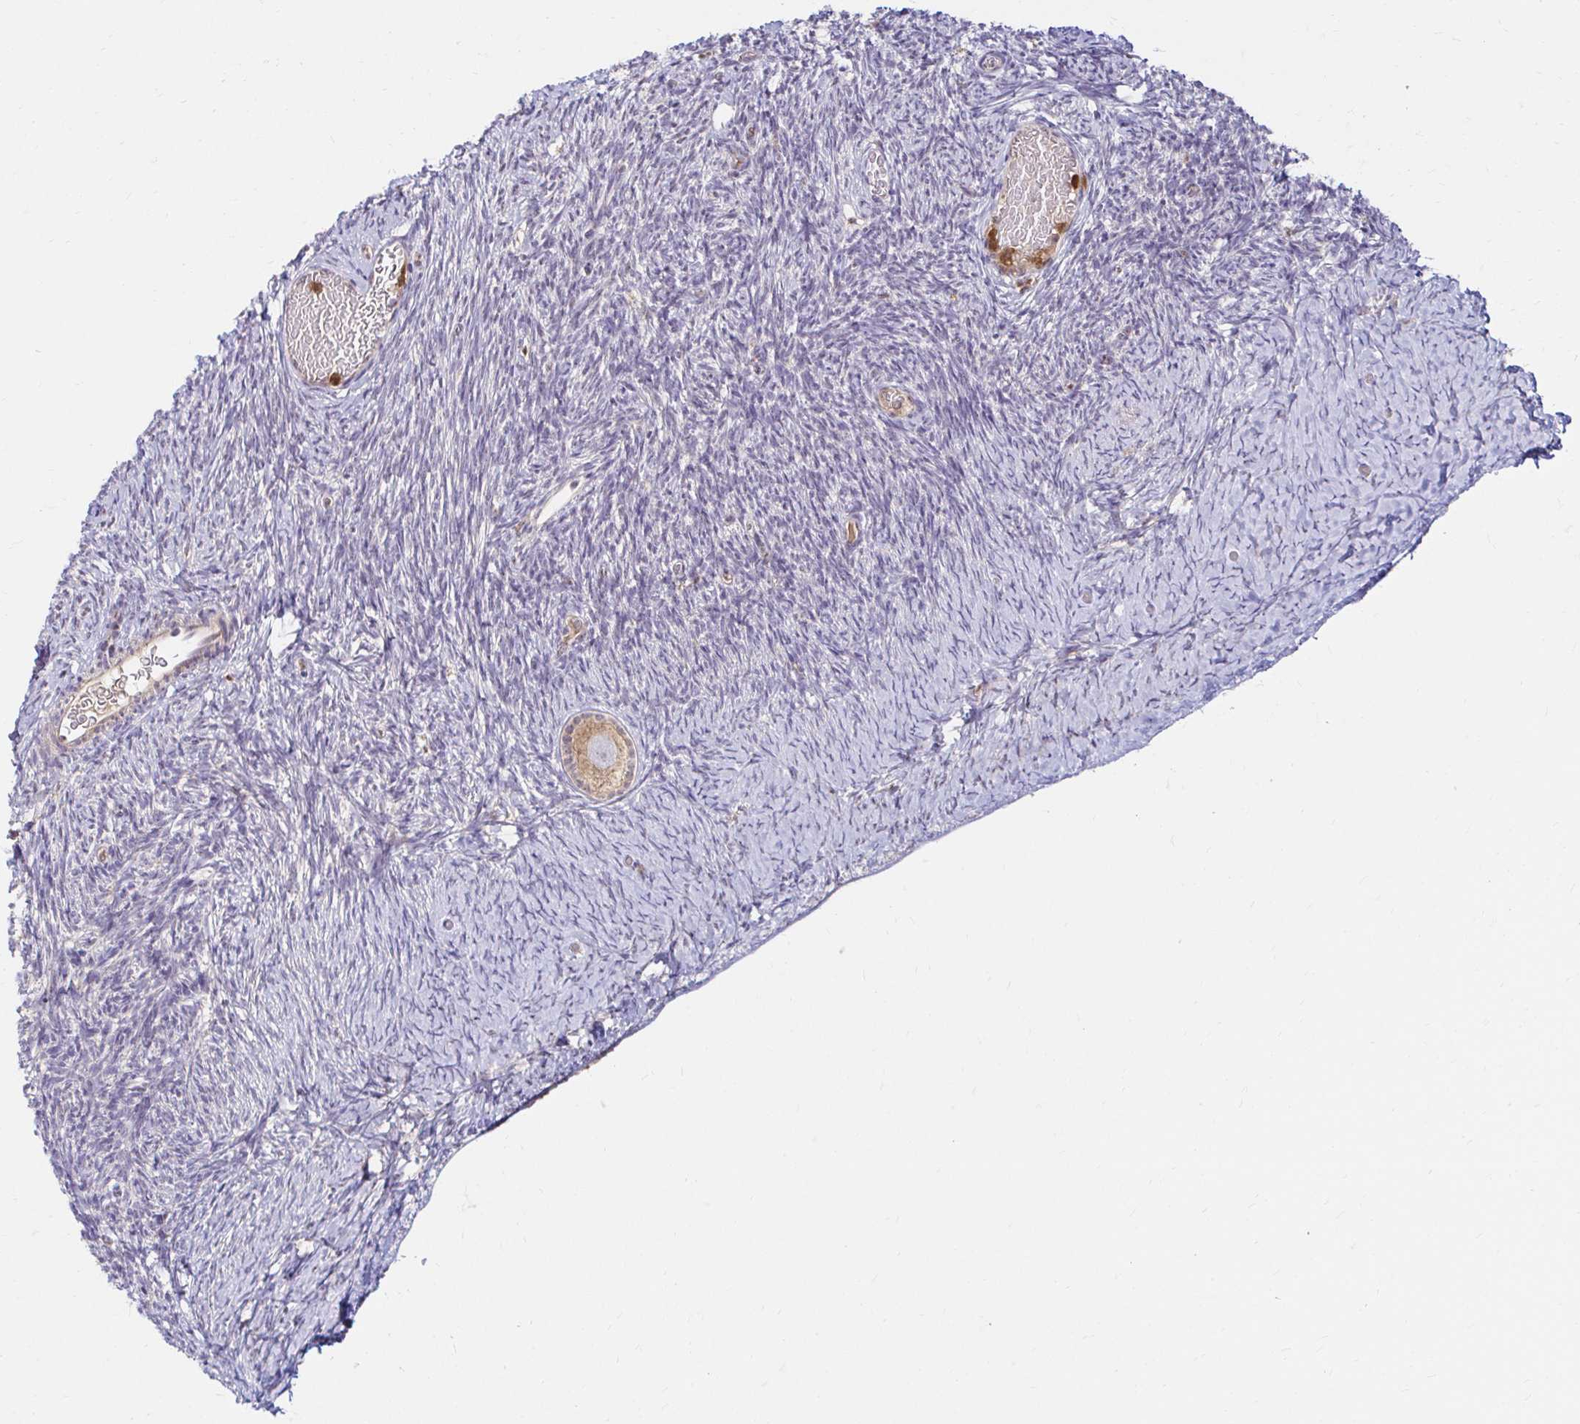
{"staining": {"intensity": "weak", "quantity": ">75%", "location": "cytoplasmic/membranous"}, "tissue": "ovary", "cell_type": "Follicle cells", "image_type": "normal", "snomed": [{"axis": "morphology", "description": "Normal tissue, NOS"}, {"axis": "topography", "description": "Ovary"}], "caption": "This photomicrograph exhibits IHC staining of normal ovary, with low weak cytoplasmic/membranous positivity in approximately >75% of follicle cells.", "gene": "PYCARD", "patient": {"sex": "female", "age": 39}}